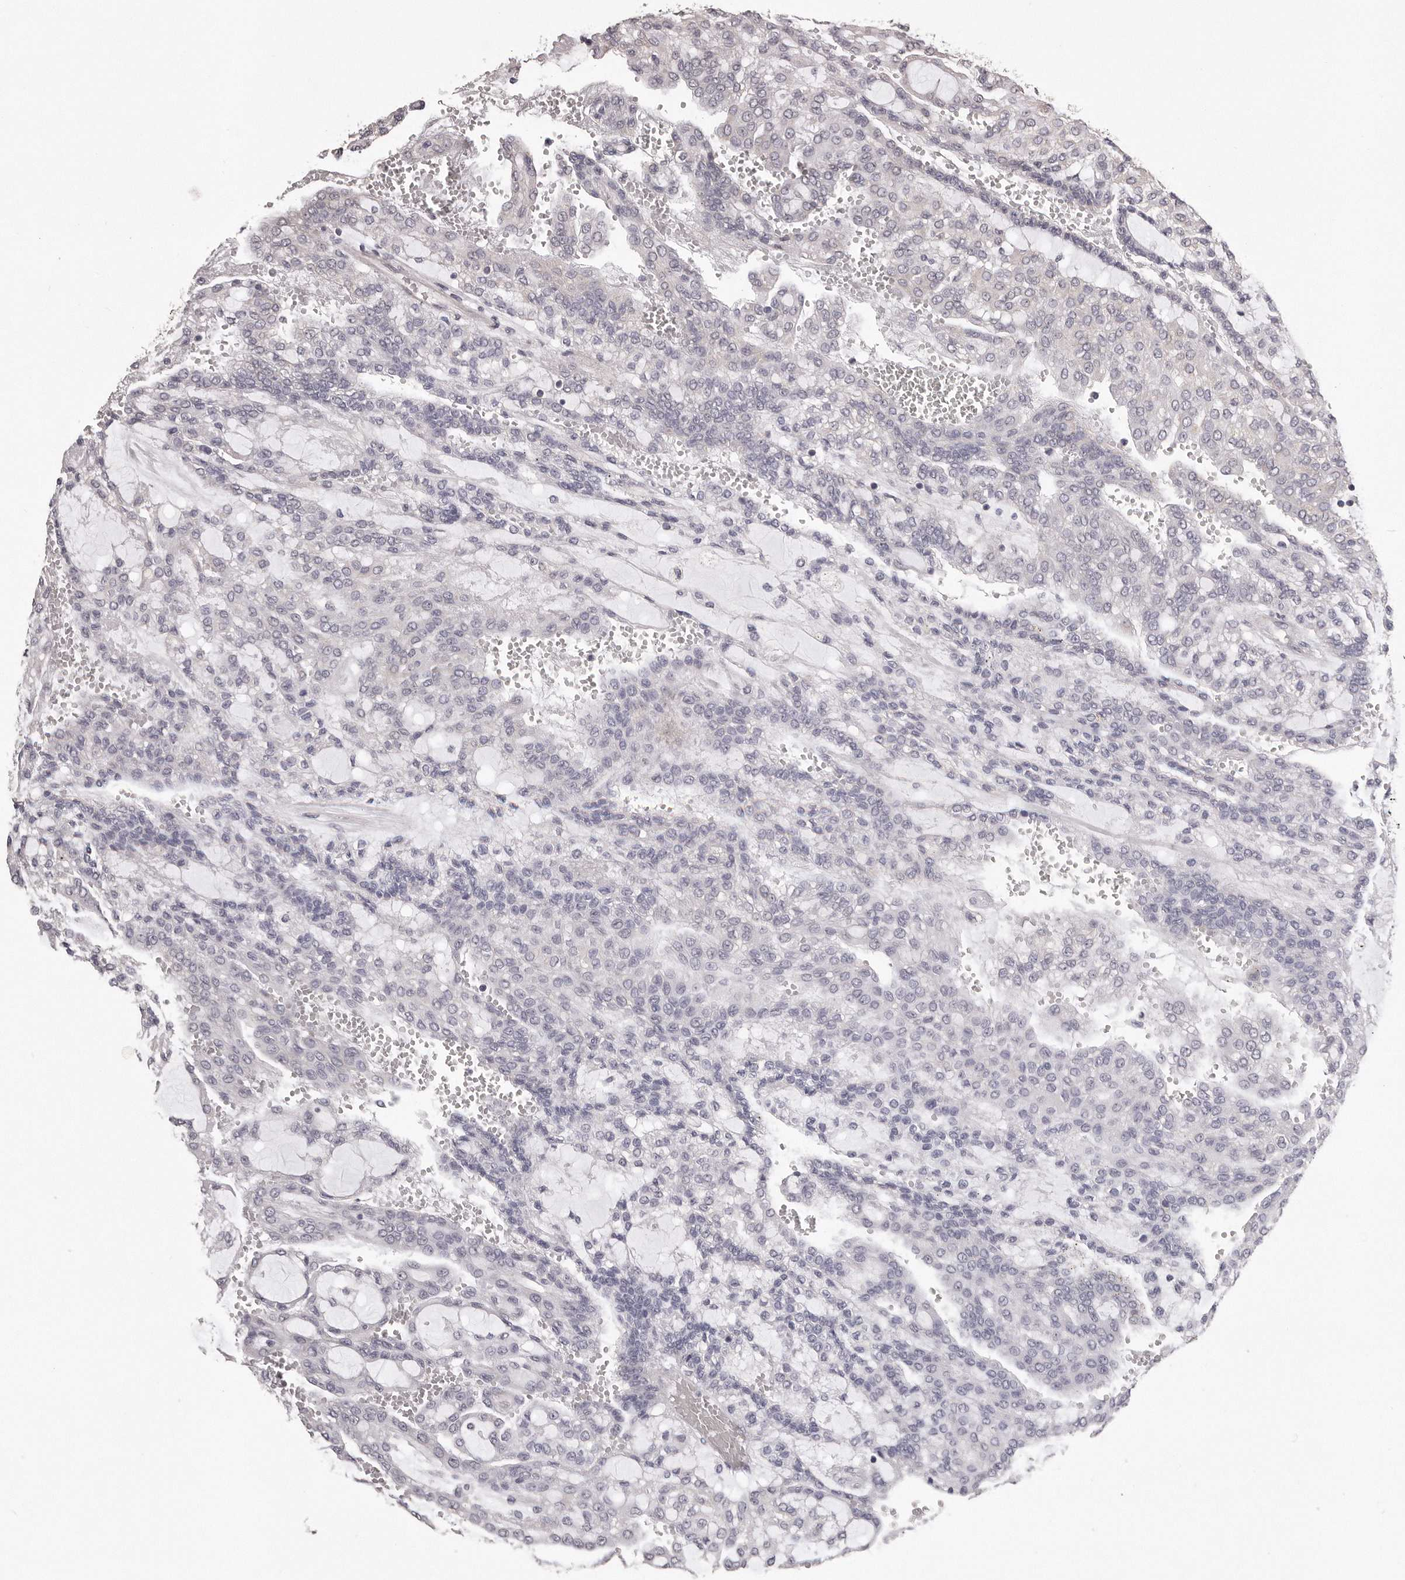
{"staining": {"intensity": "negative", "quantity": "none", "location": "none"}, "tissue": "renal cancer", "cell_type": "Tumor cells", "image_type": "cancer", "snomed": [{"axis": "morphology", "description": "Adenocarcinoma, NOS"}, {"axis": "topography", "description": "Kidney"}], "caption": "This is a image of immunohistochemistry staining of renal cancer, which shows no staining in tumor cells.", "gene": "ARMCX1", "patient": {"sex": "male", "age": 63}}